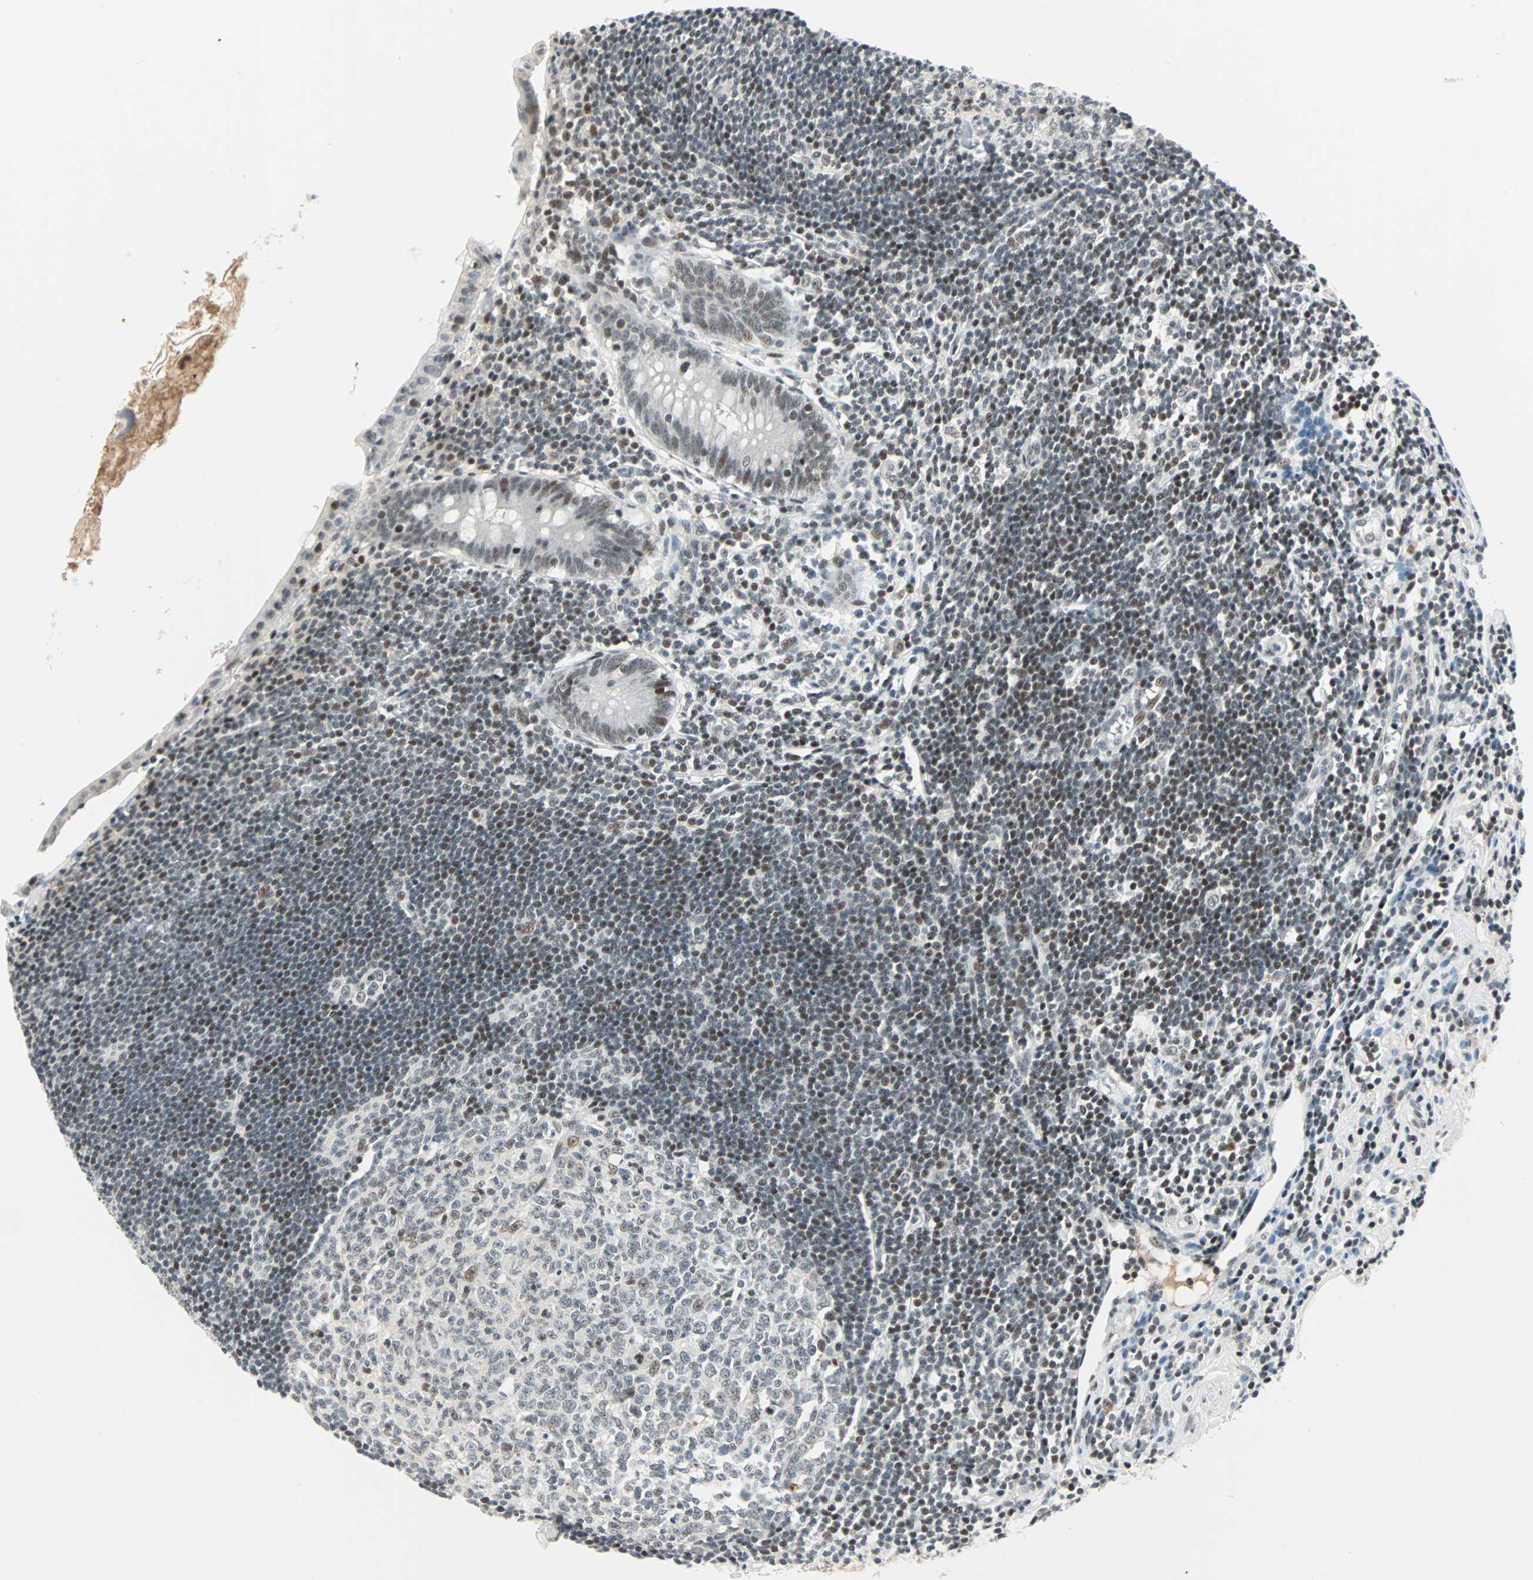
{"staining": {"intensity": "weak", "quantity": ">75%", "location": "nuclear"}, "tissue": "appendix", "cell_type": "Glandular cells", "image_type": "normal", "snomed": [{"axis": "morphology", "description": "Normal tissue, NOS"}, {"axis": "topography", "description": "Appendix"}], "caption": "Immunohistochemical staining of unremarkable appendix demonstrates low levels of weak nuclear staining in approximately >75% of glandular cells. (Brightfield microscopy of DAB IHC at high magnification).", "gene": "SIN3A", "patient": {"sex": "female", "age": 50}}